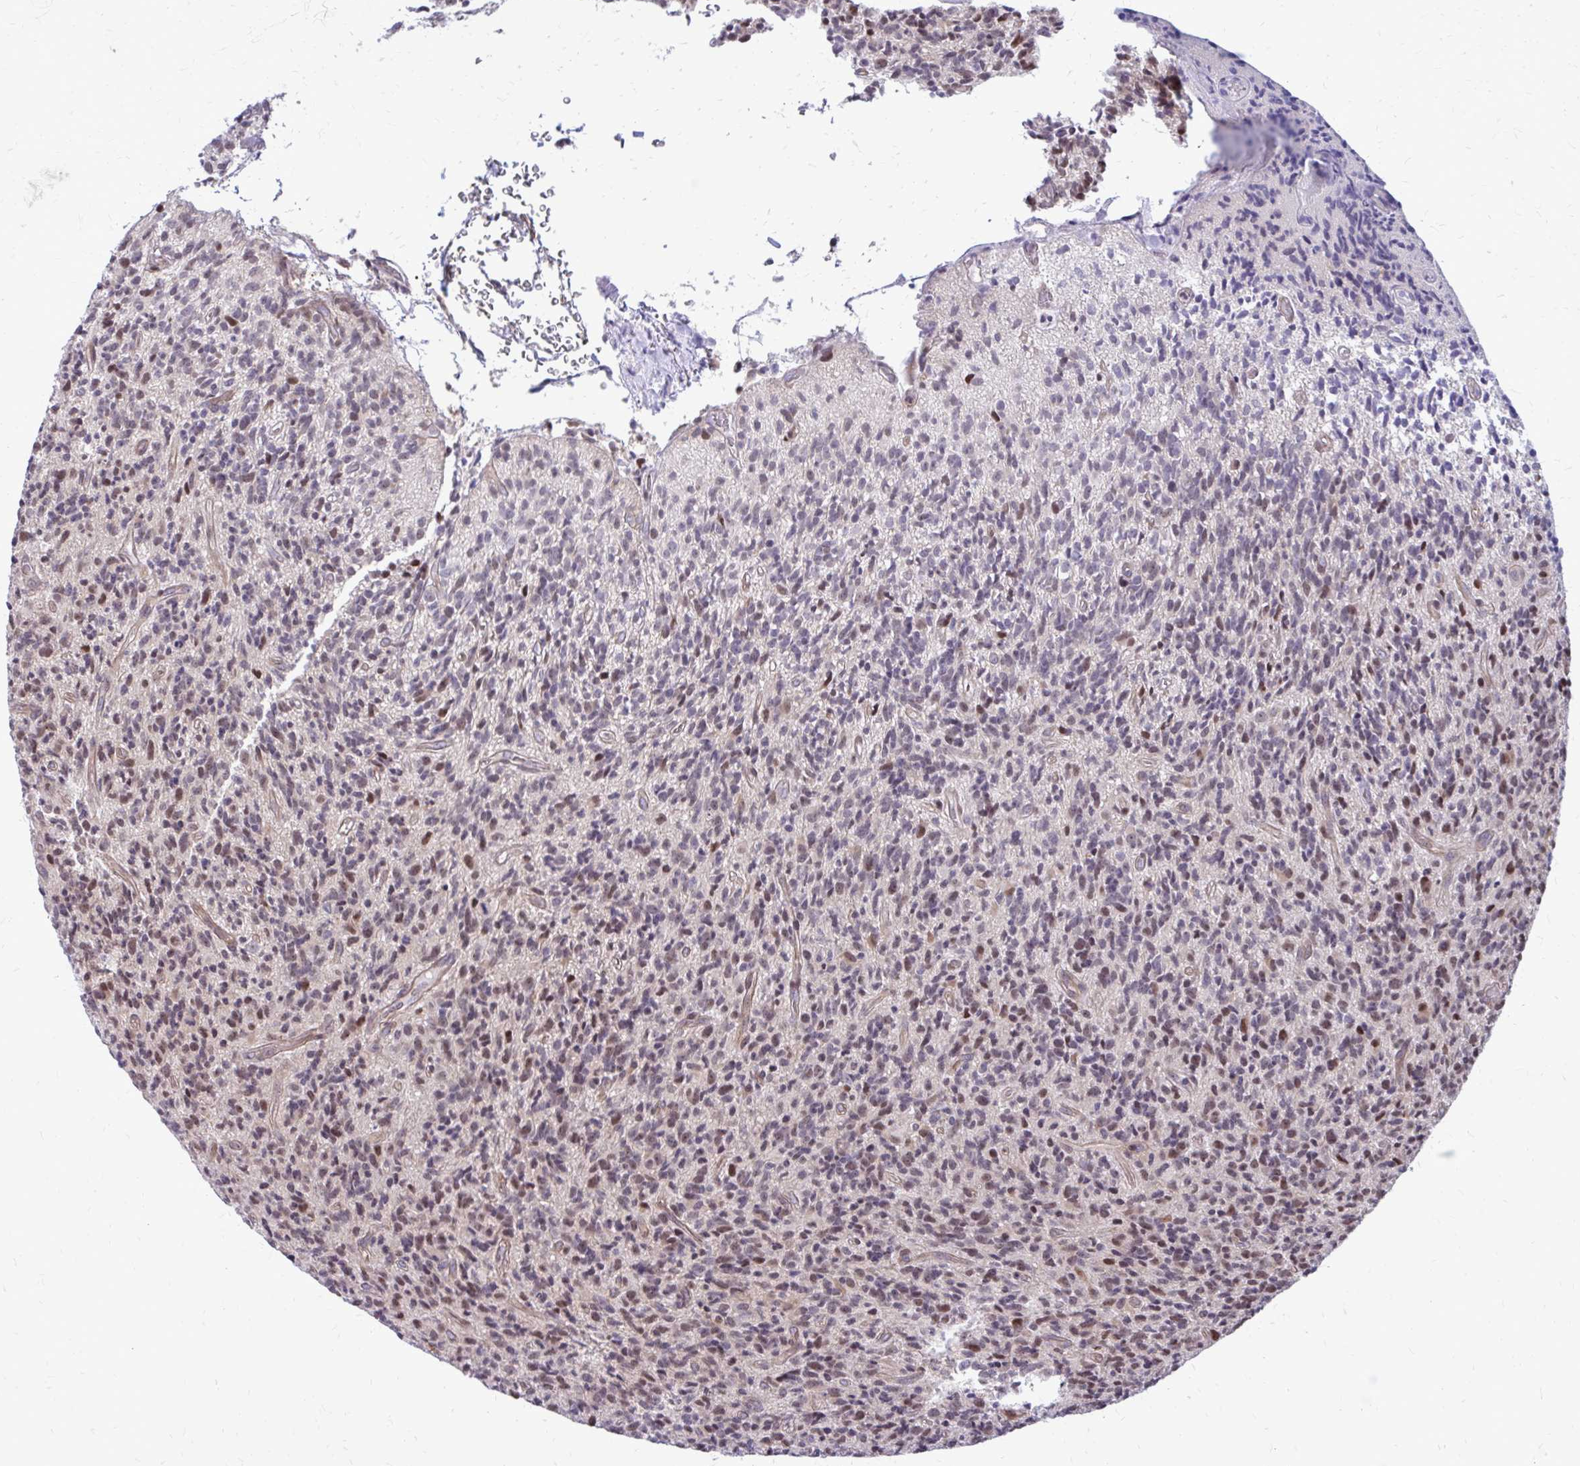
{"staining": {"intensity": "moderate", "quantity": "25%-75%", "location": "nuclear"}, "tissue": "glioma", "cell_type": "Tumor cells", "image_type": "cancer", "snomed": [{"axis": "morphology", "description": "Glioma, malignant, High grade"}, {"axis": "topography", "description": "Brain"}], "caption": "Protein analysis of malignant high-grade glioma tissue reveals moderate nuclear positivity in approximately 25%-75% of tumor cells.", "gene": "ANKRD30B", "patient": {"sex": "male", "age": 76}}